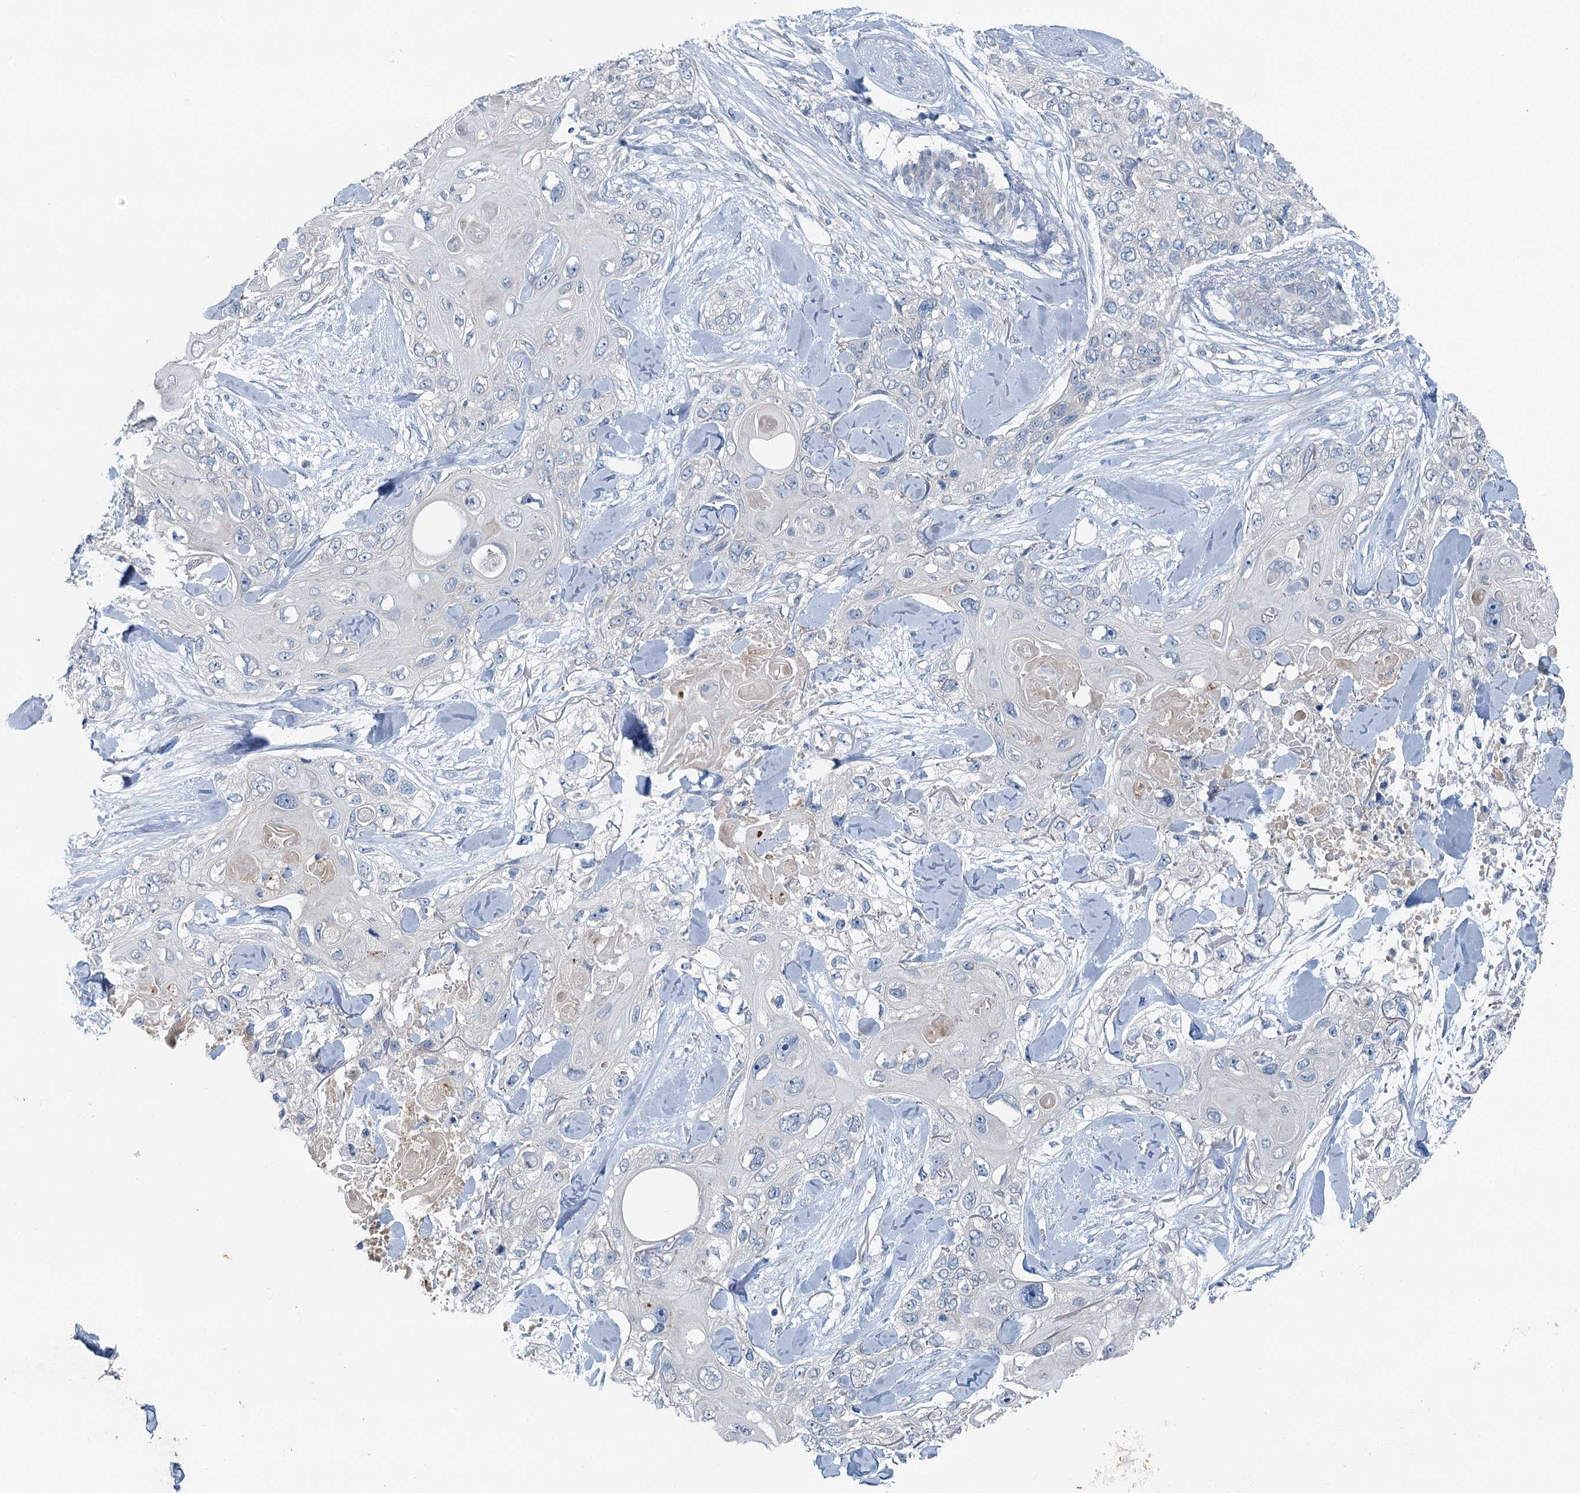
{"staining": {"intensity": "negative", "quantity": "none", "location": "none"}, "tissue": "skin cancer", "cell_type": "Tumor cells", "image_type": "cancer", "snomed": [{"axis": "morphology", "description": "Normal tissue, NOS"}, {"axis": "morphology", "description": "Squamous cell carcinoma, NOS"}, {"axis": "topography", "description": "Skin"}], "caption": "Tumor cells are negative for brown protein staining in skin cancer.", "gene": "C6orf120", "patient": {"sex": "male", "age": 72}}